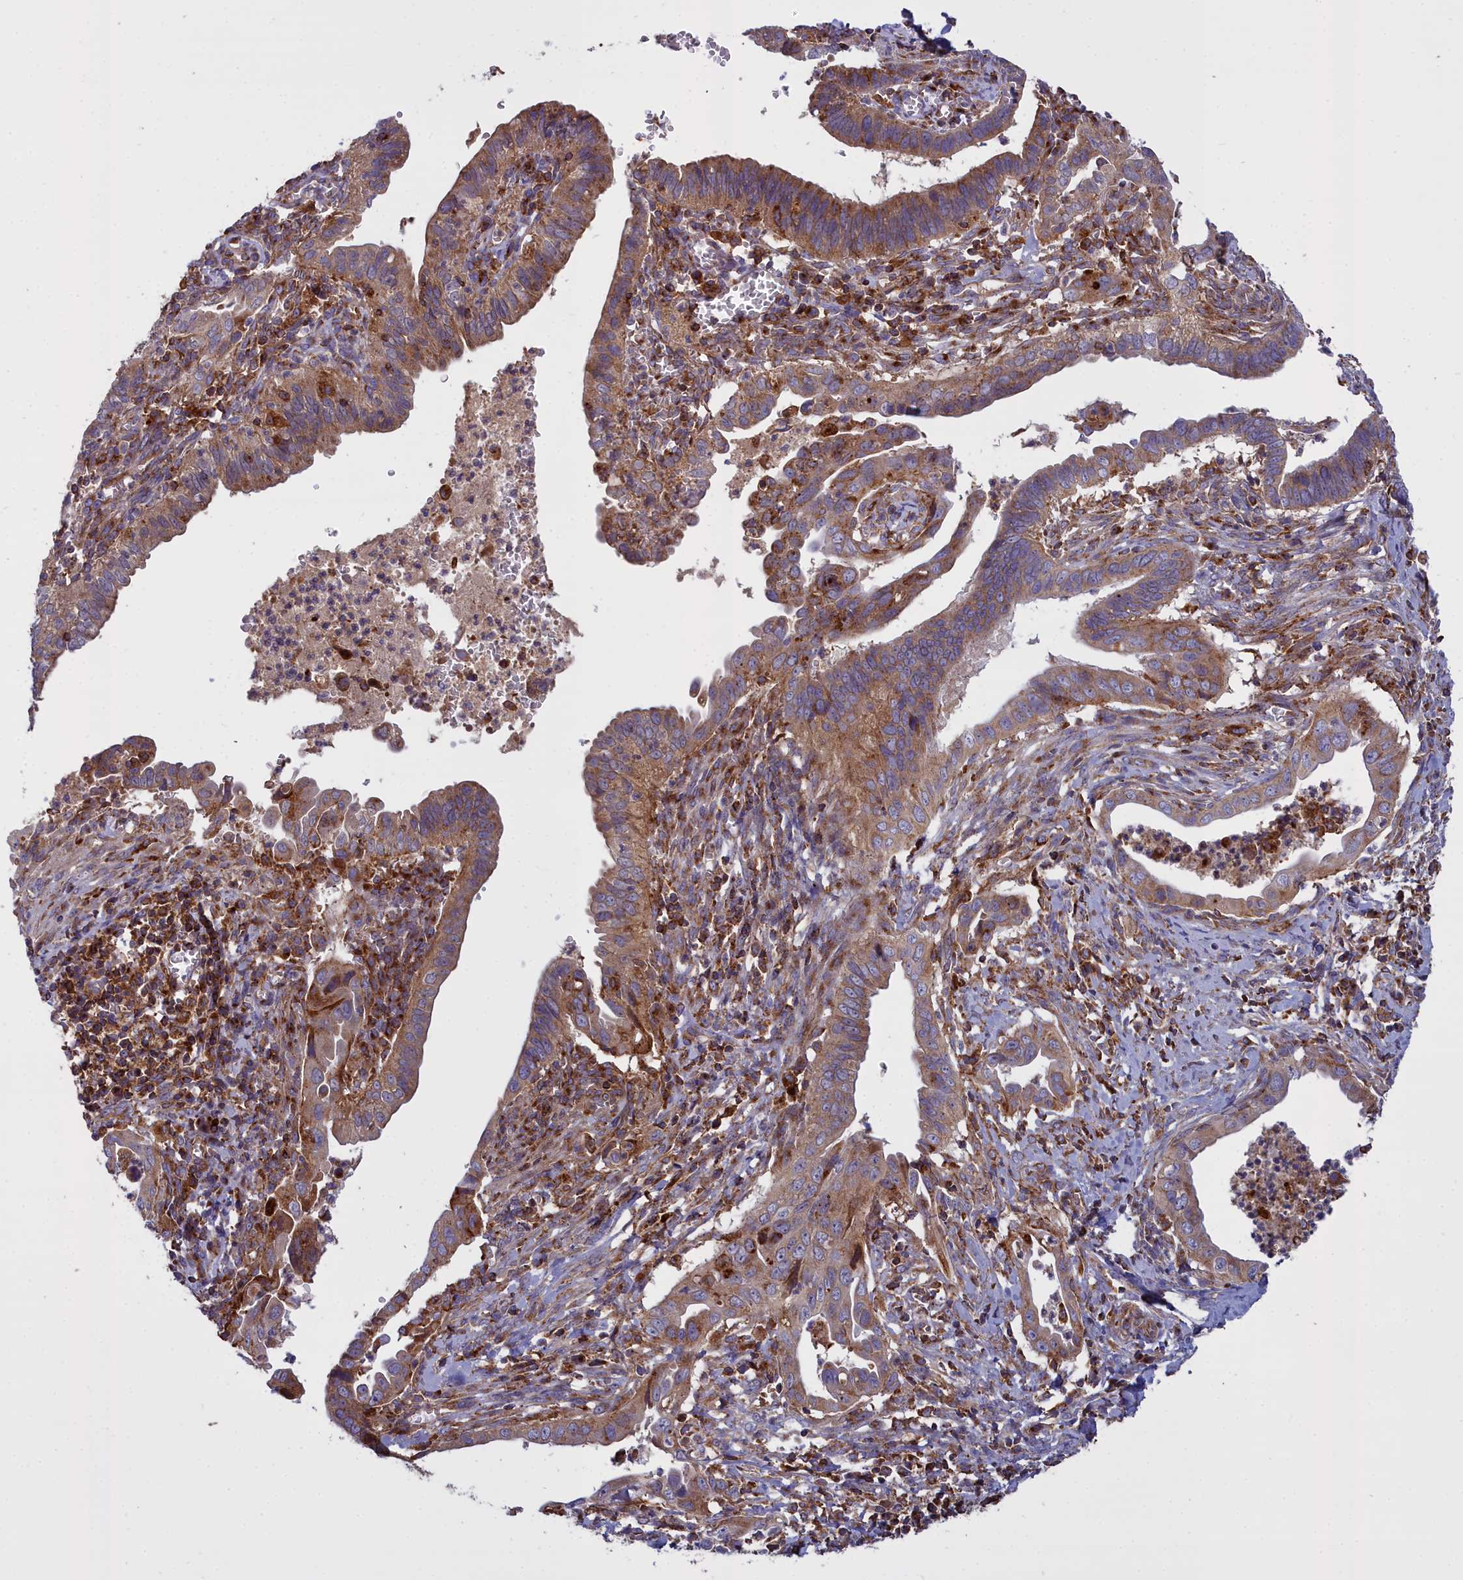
{"staining": {"intensity": "moderate", "quantity": ">75%", "location": "cytoplasmic/membranous"}, "tissue": "cervical cancer", "cell_type": "Tumor cells", "image_type": "cancer", "snomed": [{"axis": "morphology", "description": "Adenocarcinoma, NOS"}, {"axis": "topography", "description": "Cervix"}], "caption": "Immunohistochemical staining of human cervical cancer demonstrates medium levels of moderate cytoplasmic/membranous protein positivity in about >75% of tumor cells. (DAB IHC with brightfield microscopy, high magnification).", "gene": "LNPEP", "patient": {"sex": "female", "age": 42}}